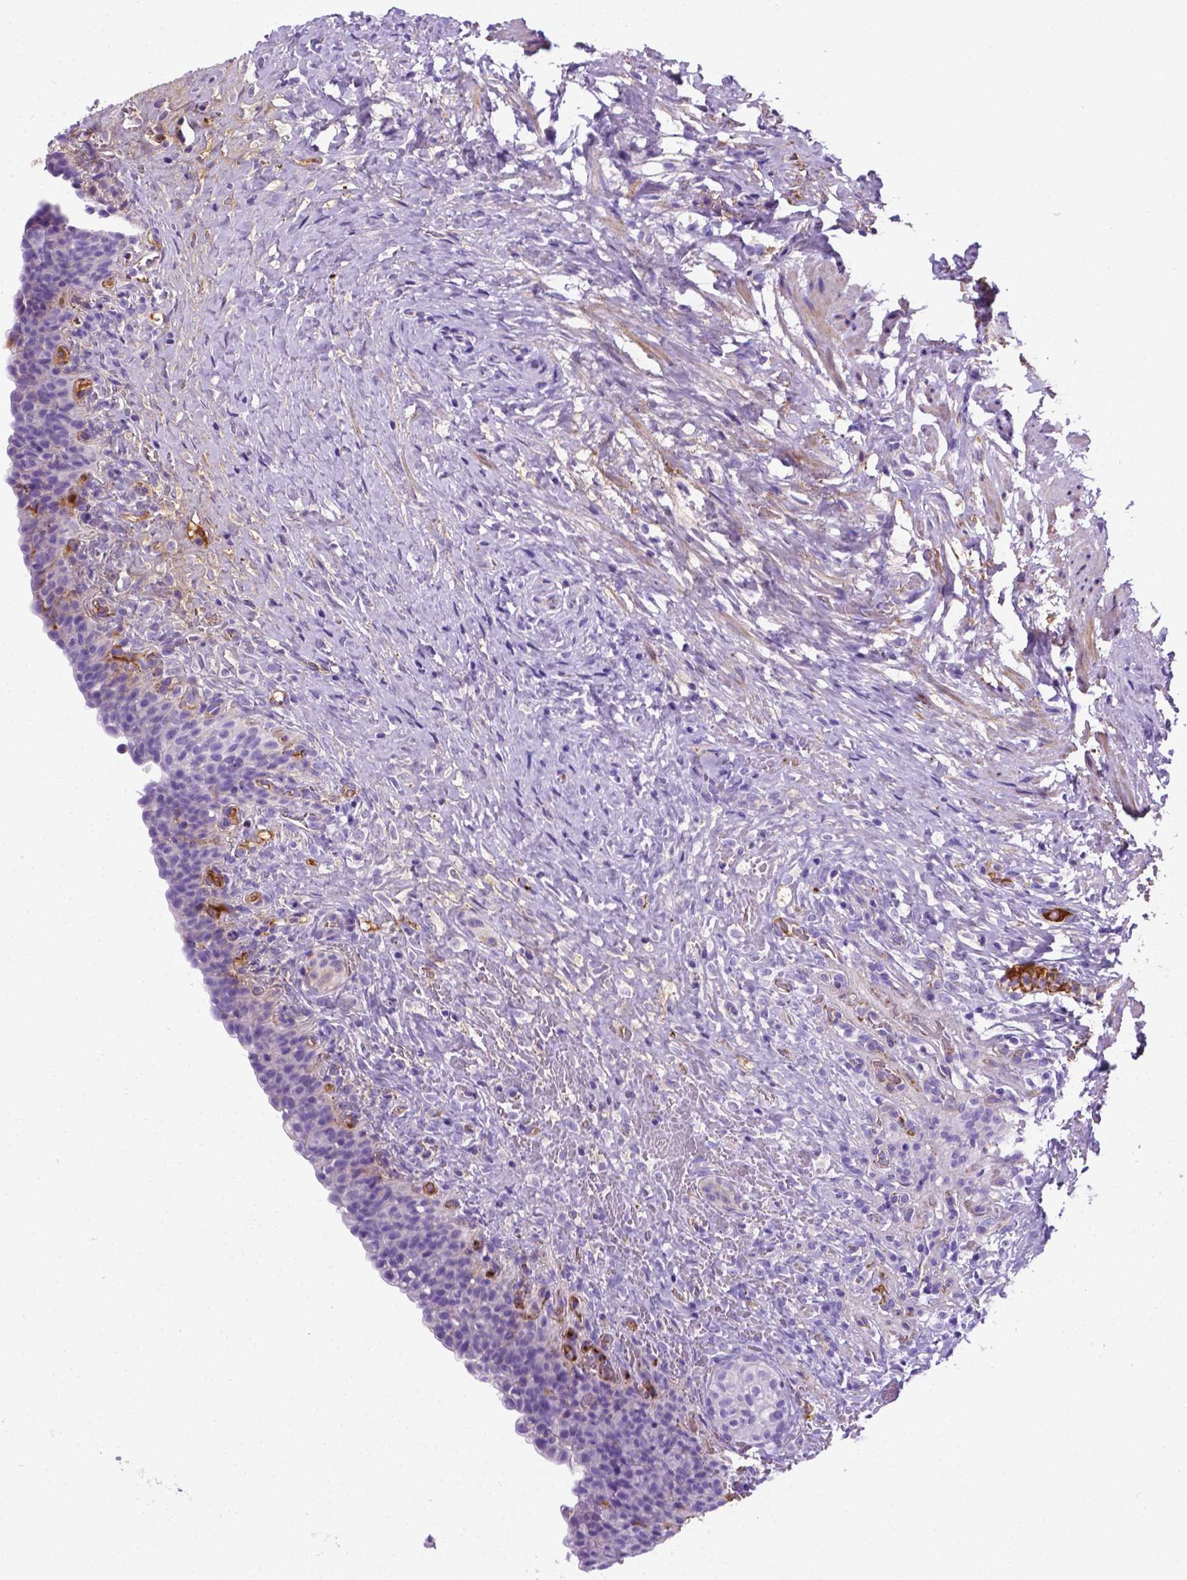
{"staining": {"intensity": "weak", "quantity": "<25%", "location": "cytoplasmic/membranous"}, "tissue": "urinary bladder", "cell_type": "Urothelial cells", "image_type": "normal", "snomed": [{"axis": "morphology", "description": "Normal tissue, NOS"}, {"axis": "topography", "description": "Urinary bladder"}, {"axis": "topography", "description": "Prostate"}], "caption": "High power microscopy histopathology image of an immunohistochemistry (IHC) histopathology image of benign urinary bladder, revealing no significant positivity in urothelial cells. (DAB (3,3'-diaminobenzidine) immunohistochemistry, high magnification).", "gene": "APOE", "patient": {"sex": "male", "age": 76}}